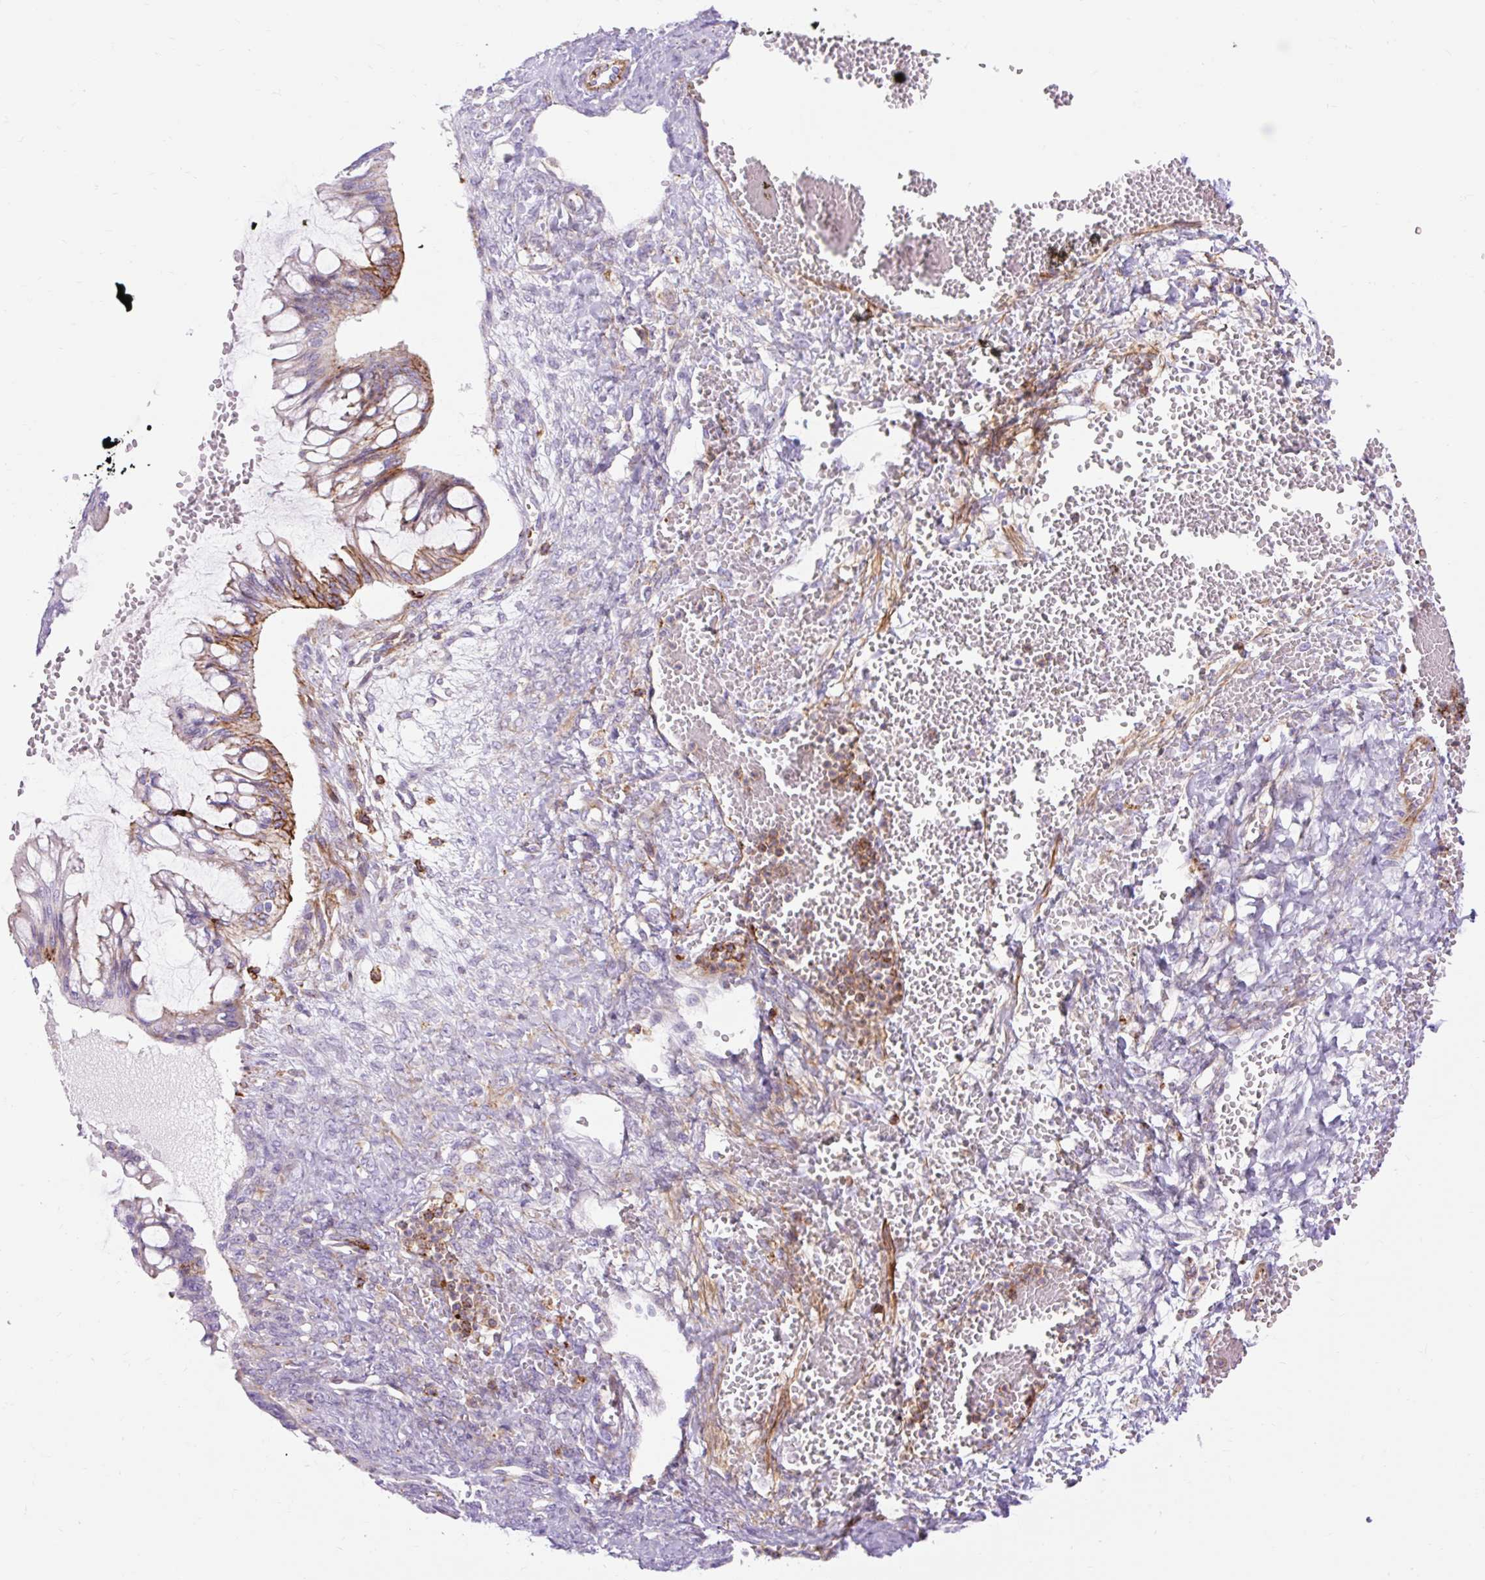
{"staining": {"intensity": "moderate", "quantity": "<25%", "location": "cytoplasmic/membranous"}, "tissue": "ovarian cancer", "cell_type": "Tumor cells", "image_type": "cancer", "snomed": [{"axis": "morphology", "description": "Cystadenocarcinoma, mucinous, NOS"}, {"axis": "topography", "description": "Ovary"}], "caption": "Approximately <25% of tumor cells in human ovarian cancer (mucinous cystadenocarcinoma) demonstrate moderate cytoplasmic/membranous protein expression as visualized by brown immunohistochemical staining.", "gene": "CORO7-PAM16", "patient": {"sex": "female", "age": 73}}